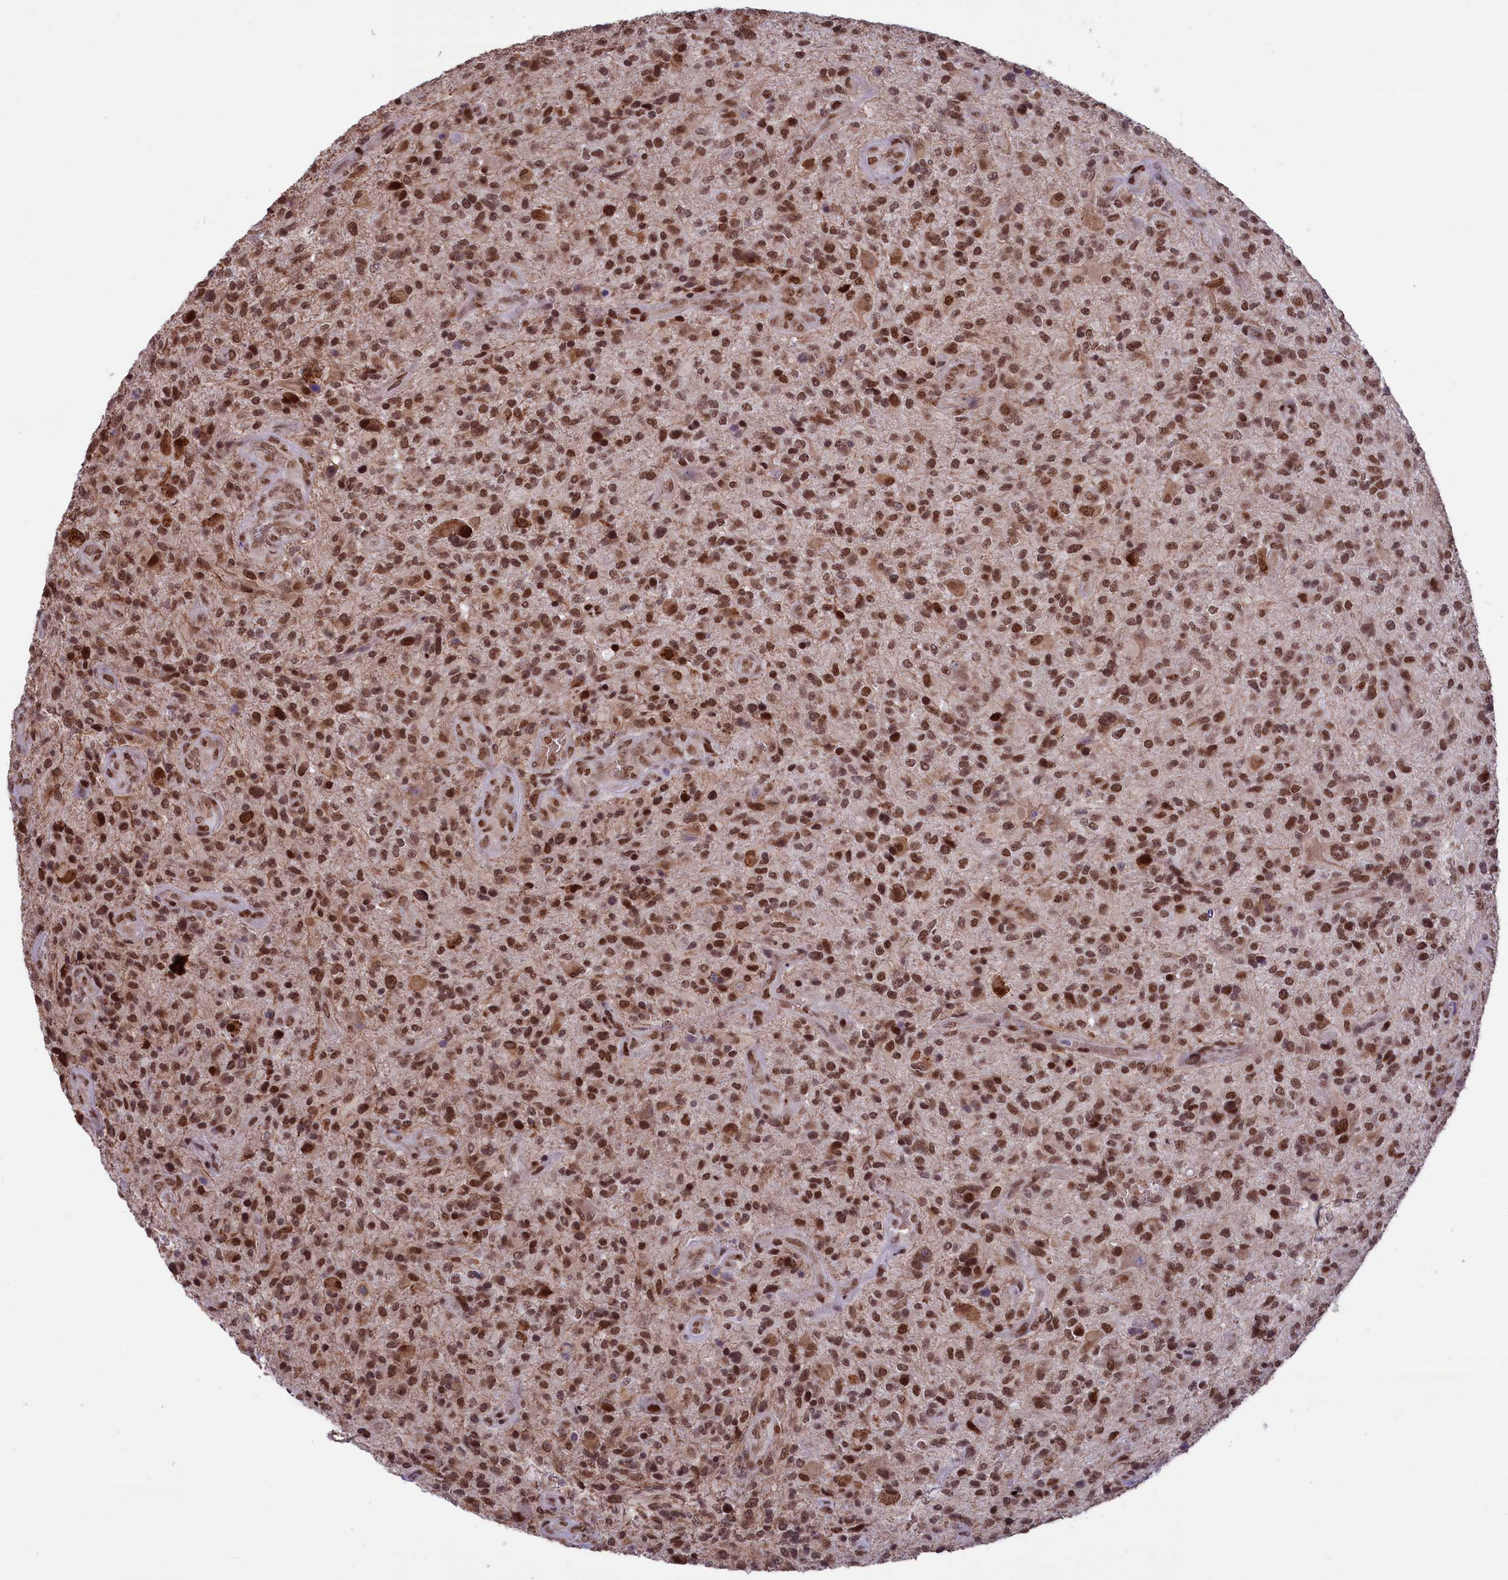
{"staining": {"intensity": "moderate", "quantity": ">75%", "location": "nuclear"}, "tissue": "glioma", "cell_type": "Tumor cells", "image_type": "cancer", "snomed": [{"axis": "morphology", "description": "Glioma, malignant, High grade"}, {"axis": "topography", "description": "Brain"}], "caption": "Immunohistochemical staining of malignant glioma (high-grade) reveals medium levels of moderate nuclear staining in approximately >75% of tumor cells.", "gene": "MPHOSPH8", "patient": {"sex": "male", "age": 47}}